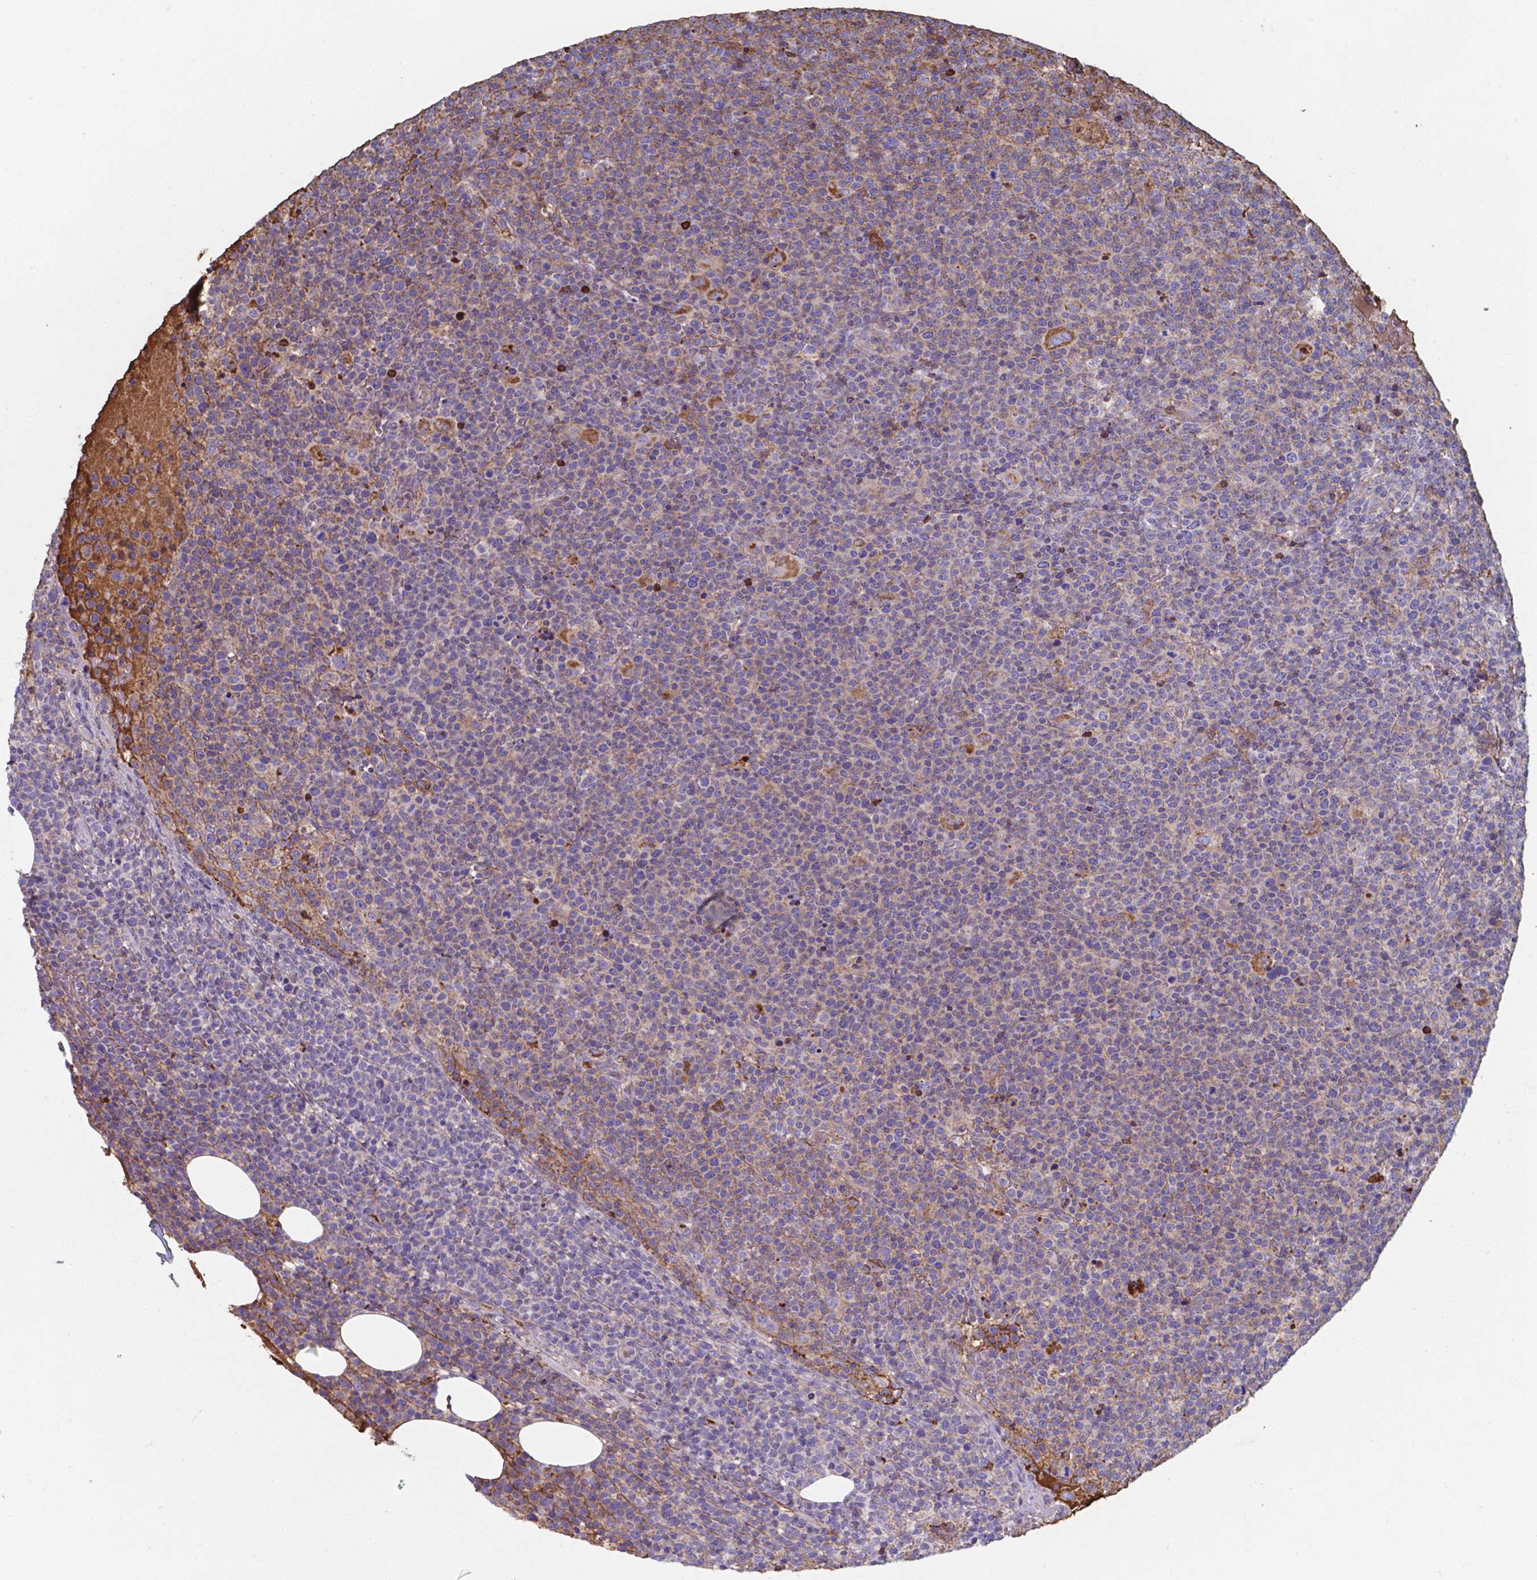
{"staining": {"intensity": "weak", "quantity": ">75%", "location": "cytoplasmic/membranous"}, "tissue": "lymphoma", "cell_type": "Tumor cells", "image_type": "cancer", "snomed": [{"axis": "morphology", "description": "Malignant lymphoma, non-Hodgkin's type, High grade"}, {"axis": "topography", "description": "Lymph node"}], "caption": "This histopathology image reveals malignant lymphoma, non-Hodgkin's type (high-grade) stained with immunohistochemistry to label a protein in brown. The cytoplasmic/membranous of tumor cells show weak positivity for the protein. Nuclei are counter-stained blue.", "gene": "SERPINA1", "patient": {"sex": "male", "age": 61}}